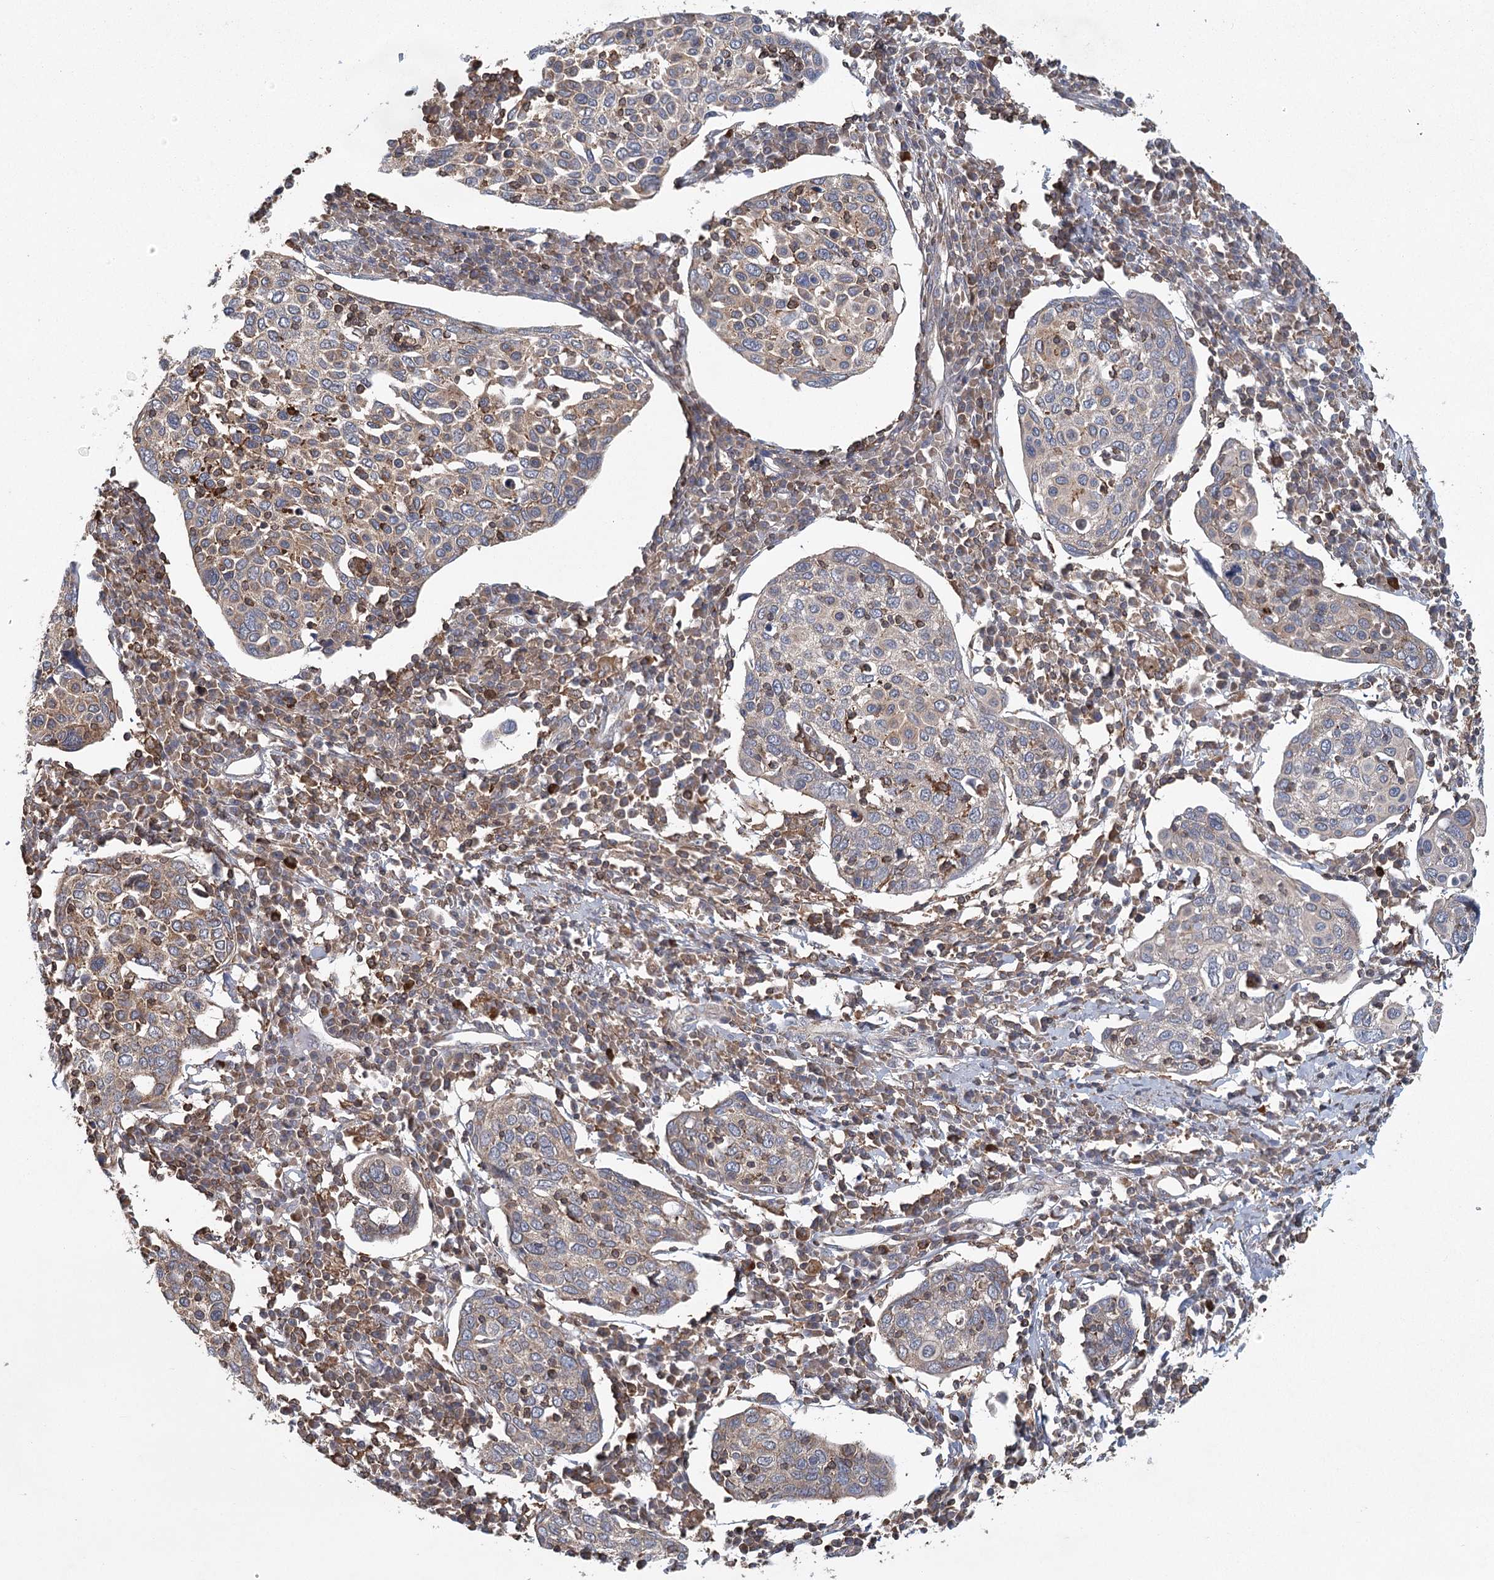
{"staining": {"intensity": "weak", "quantity": "<25%", "location": "cytoplasmic/membranous"}, "tissue": "cervical cancer", "cell_type": "Tumor cells", "image_type": "cancer", "snomed": [{"axis": "morphology", "description": "Squamous cell carcinoma, NOS"}, {"axis": "topography", "description": "Cervix"}], "caption": "Micrograph shows no protein expression in tumor cells of cervical cancer (squamous cell carcinoma) tissue.", "gene": "PLEKHA7", "patient": {"sex": "female", "age": 40}}